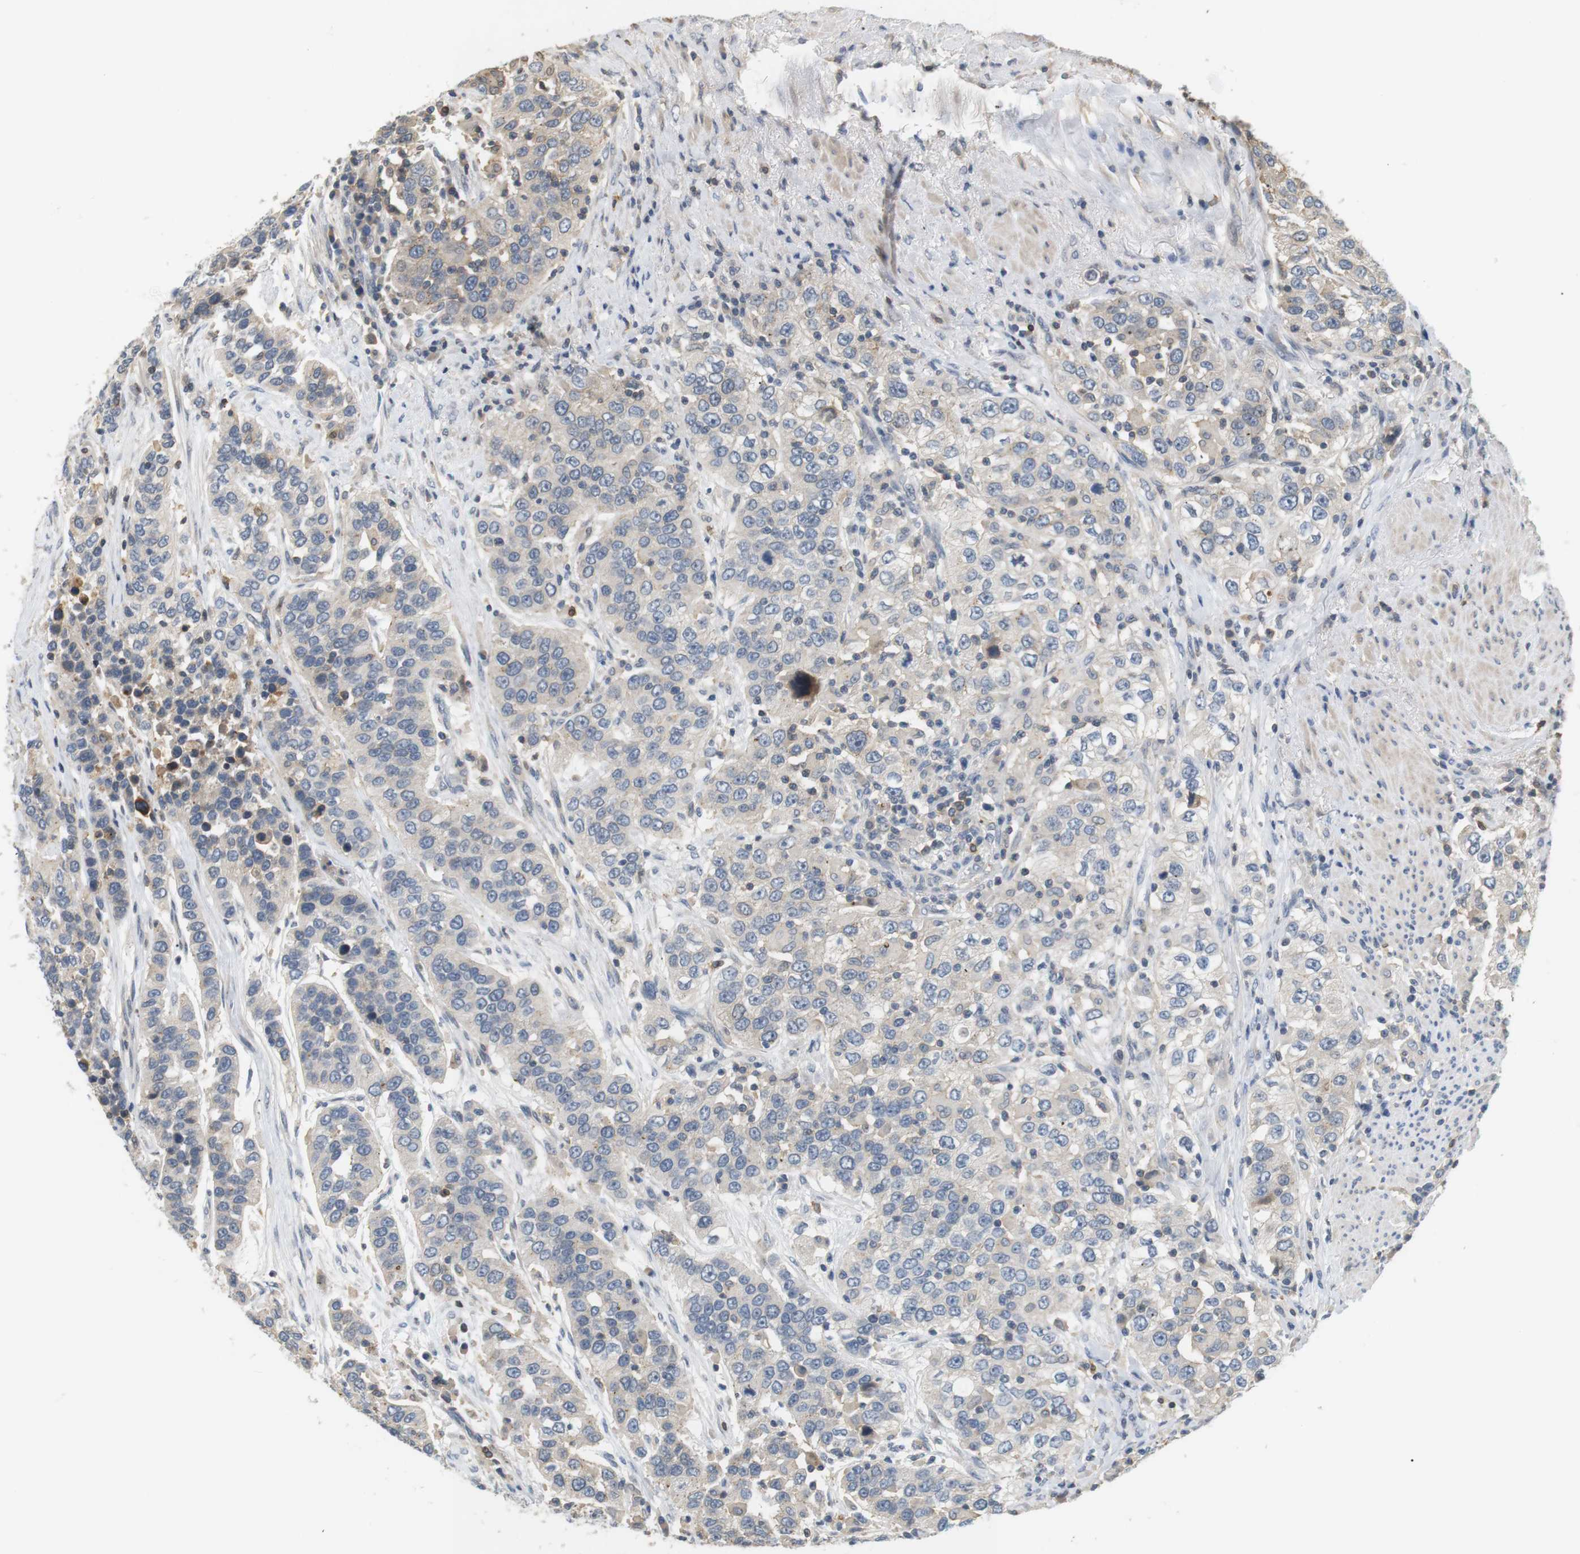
{"staining": {"intensity": "weak", "quantity": "25%-75%", "location": "cytoplasmic/membranous"}, "tissue": "urothelial cancer", "cell_type": "Tumor cells", "image_type": "cancer", "snomed": [{"axis": "morphology", "description": "Urothelial carcinoma, High grade"}, {"axis": "topography", "description": "Urinary bladder"}], "caption": "Immunohistochemistry of urothelial cancer demonstrates low levels of weak cytoplasmic/membranous expression in approximately 25%-75% of tumor cells. (DAB (3,3'-diaminobenzidine) IHC, brown staining for protein, blue staining for nuclei).", "gene": "P2RY1", "patient": {"sex": "female", "age": 80}}